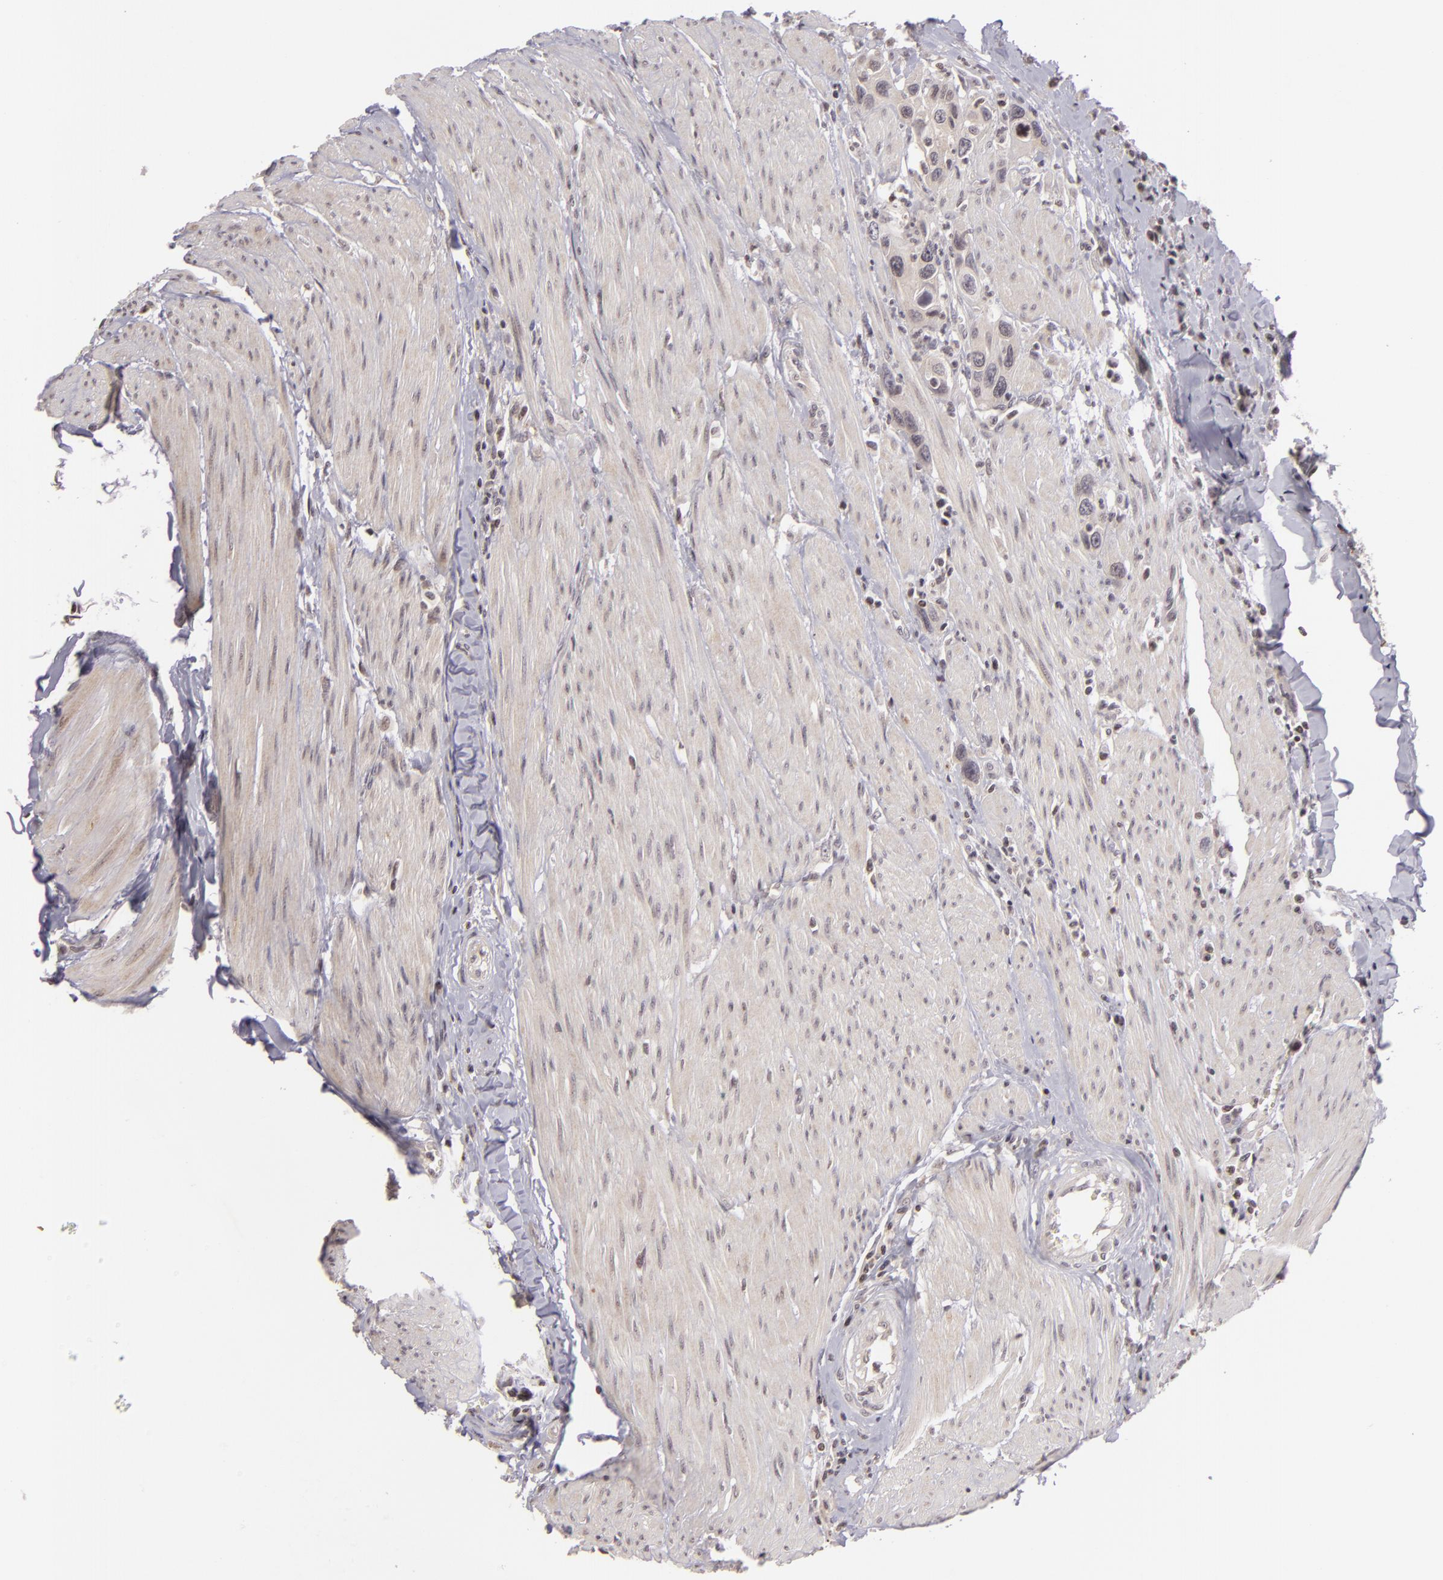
{"staining": {"intensity": "weak", "quantity": "<25%", "location": "nuclear"}, "tissue": "urothelial cancer", "cell_type": "Tumor cells", "image_type": "cancer", "snomed": [{"axis": "morphology", "description": "Urothelial carcinoma, High grade"}, {"axis": "topography", "description": "Urinary bladder"}], "caption": "Immunohistochemistry photomicrograph of neoplastic tissue: human urothelial cancer stained with DAB shows no significant protein staining in tumor cells.", "gene": "AKAP6", "patient": {"sex": "male", "age": 66}}